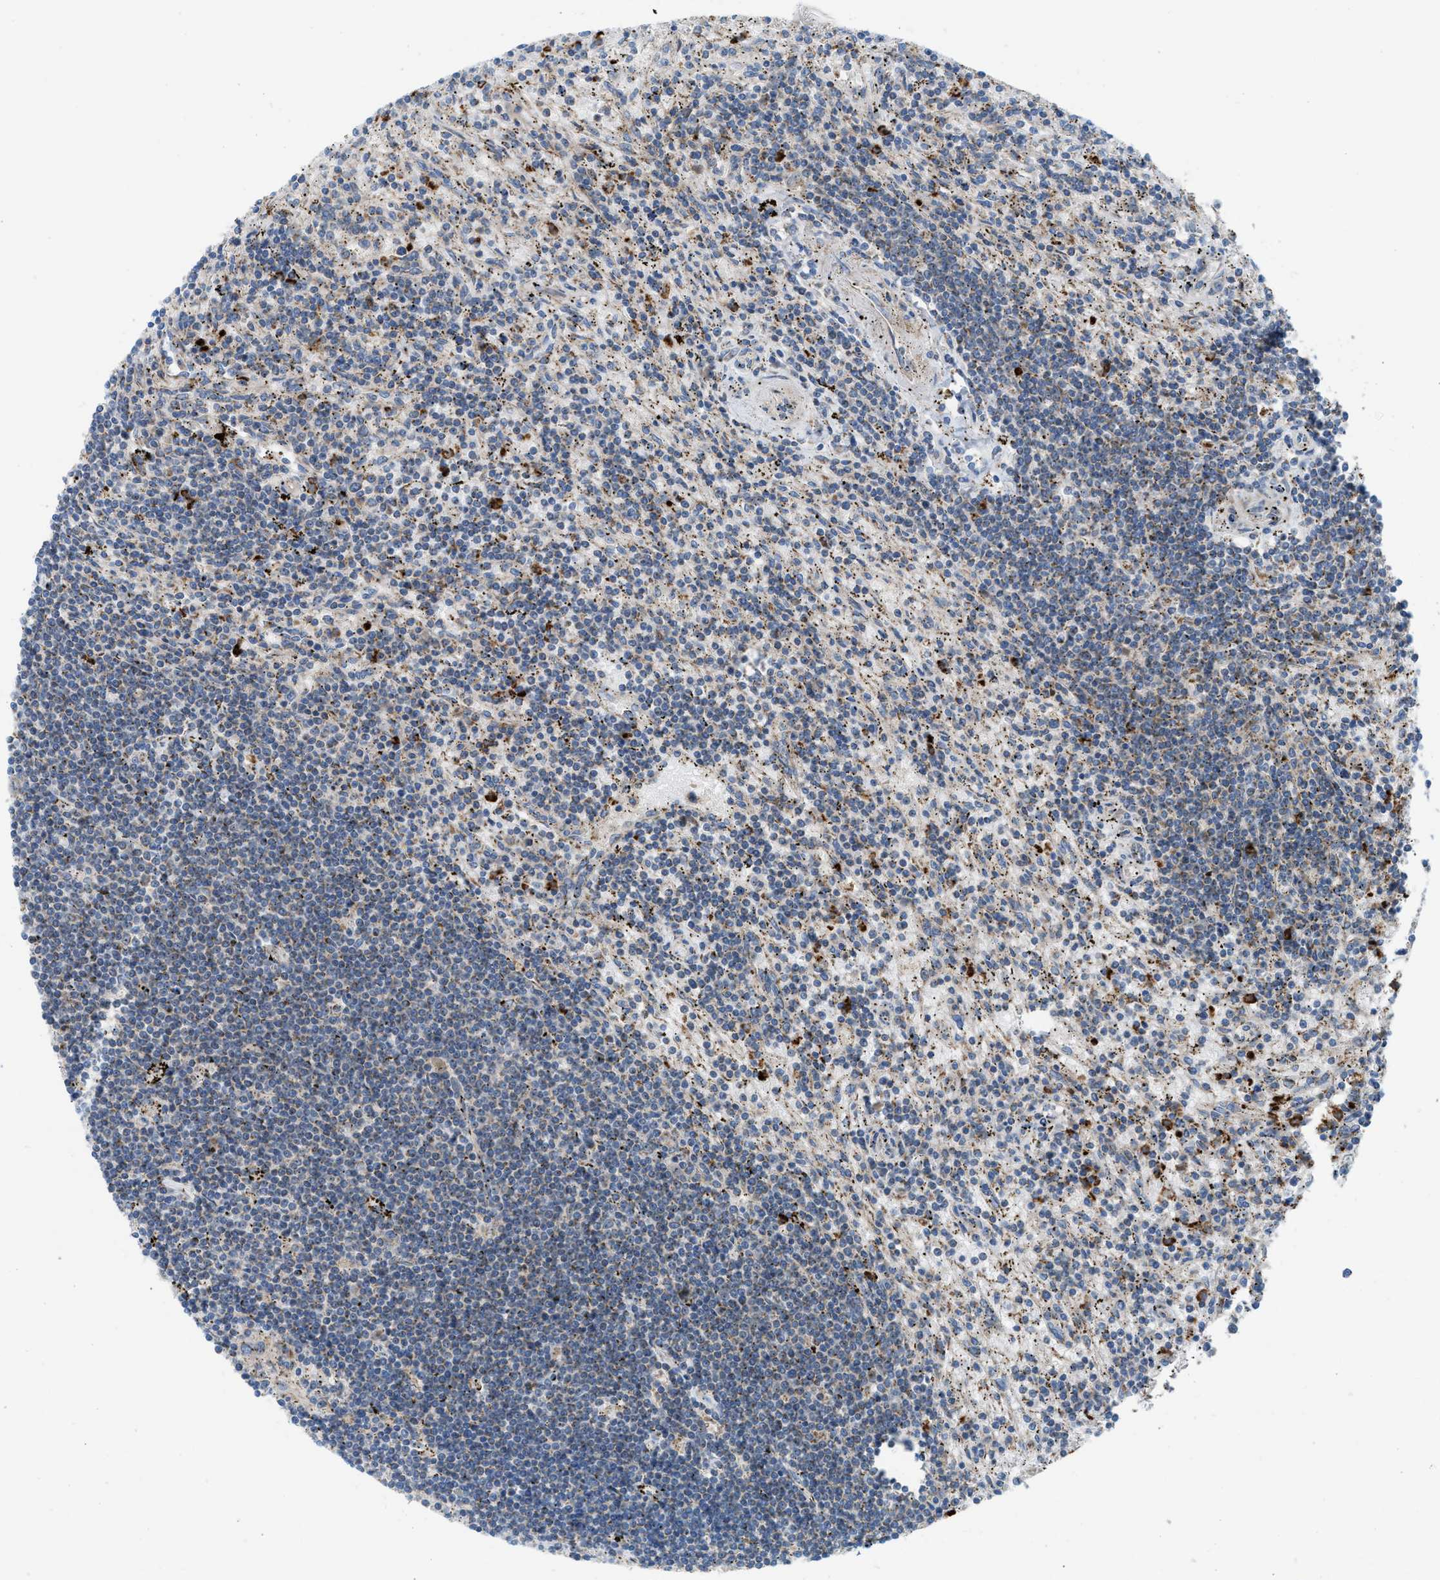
{"staining": {"intensity": "weak", "quantity": "<25%", "location": "cytoplasmic/membranous"}, "tissue": "lymphoma", "cell_type": "Tumor cells", "image_type": "cancer", "snomed": [{"axis": "morphology", "description": "Malignant lymphoma, non-Hodgkin's type, Low grade"}, {"axis": "topography", "description": "Spleen"}], "caption": "Immunohistochemistry photomicrograph of neoplastic tissue: lymphoma stained with DAB (3,3'-diaminobenzidine) demonstrates no significant protein staining in tumor cells.", "gene": "TPH1", "patient": {"sex": "male", "age": 76}}